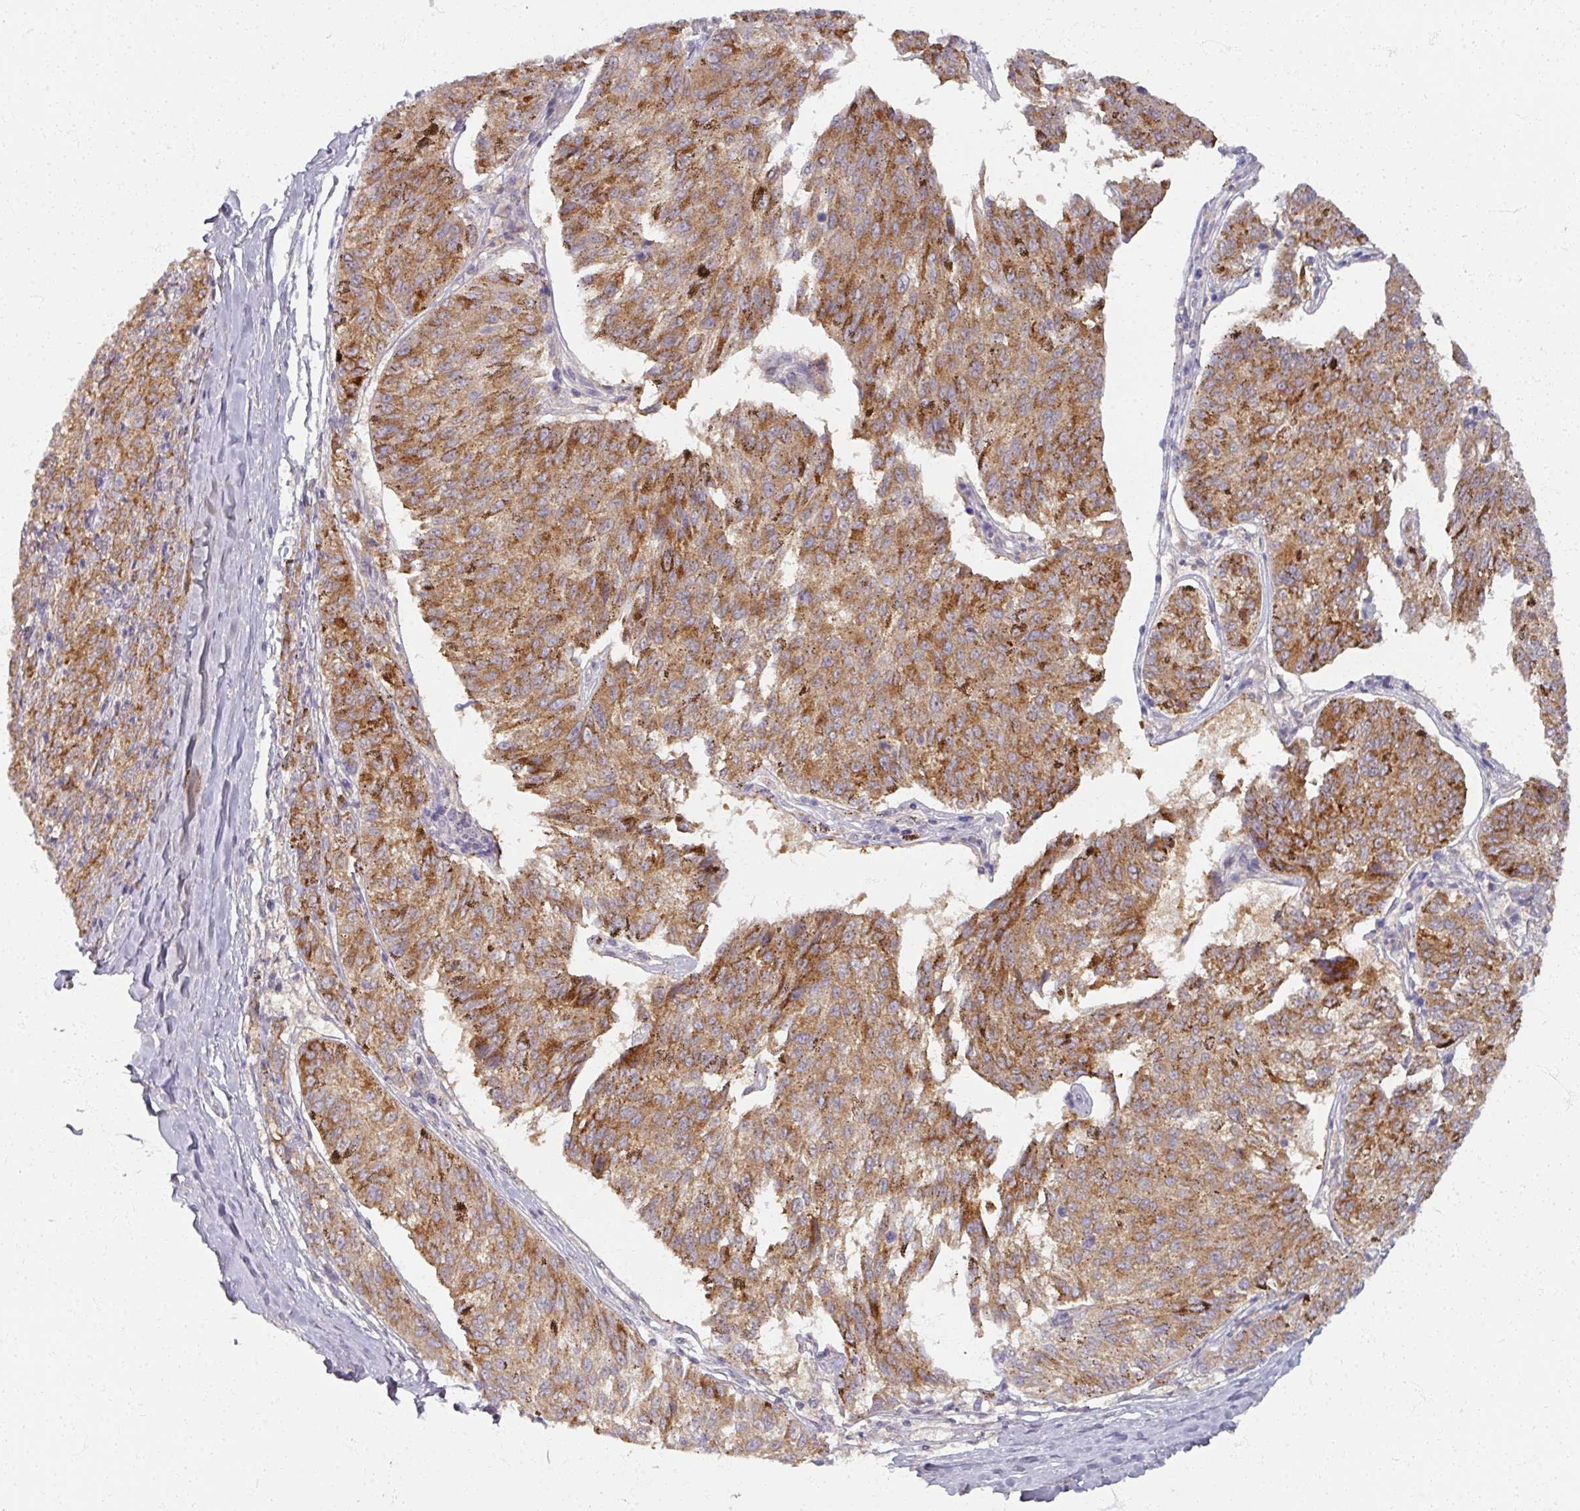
{"staining": {"intensity": "moderate", "quantity": ">75%", "location": "cytoplasmic/membranous"}, "tissue": "melanoma", "cell_type": "Tumor cells", "image_type": "cancer", "snomed": [{"axis": "morphology", "description": "Malignant melanoma, NOS"}, {"axis": "topography", "description": "Skin"}], "caption": "Malignant melanoma stained for a protein demonstrates moderate cytoplasmic/membranous positivity in tumor cells. The protein of interest is stained brown, and the nuclei are stained in blue (DAB (3,3'-diaminobenzidine) IHC with brightfield microscopy, high magnification).", "gene": "SOX11", "patient": {"sex": "female", "age": 72}}